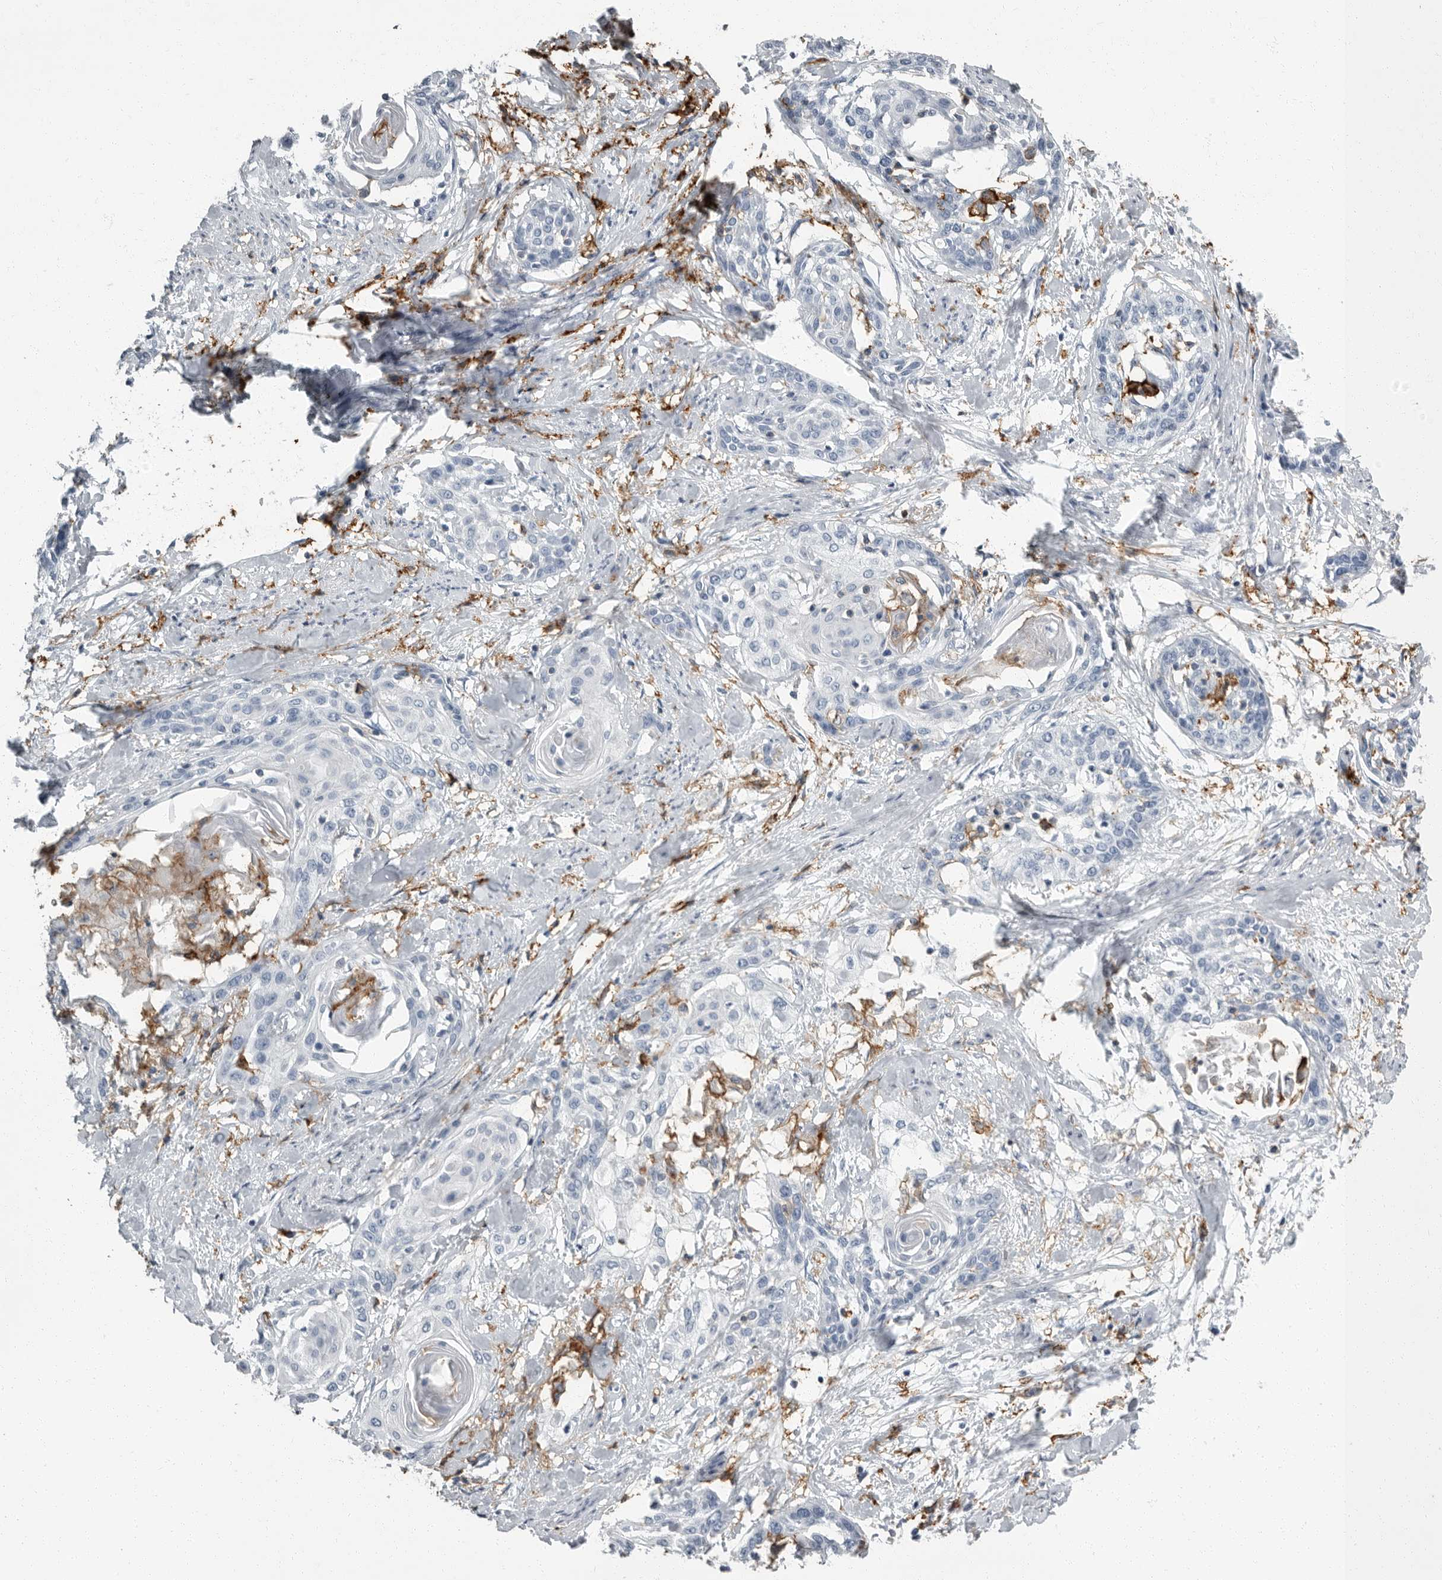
{"staining": {"intensity": "negative", "quantity": "none", "location": "none"}, "tissue": "cervical cancer", "cell_type": "Tumor cells", "image_type": "cancer", "snomed": [{"axis": "morphology", "description": "Squamous cell carcinoma, NOS"}, {"axis": "topography", "description": "Cervix"}], "caption": "The micrograph shows no staining of tumor cells in cervical cancer (squamous cell carcinoma).", "gene": "FCER1G", "patient": {"sex": "female", "age": 57}}